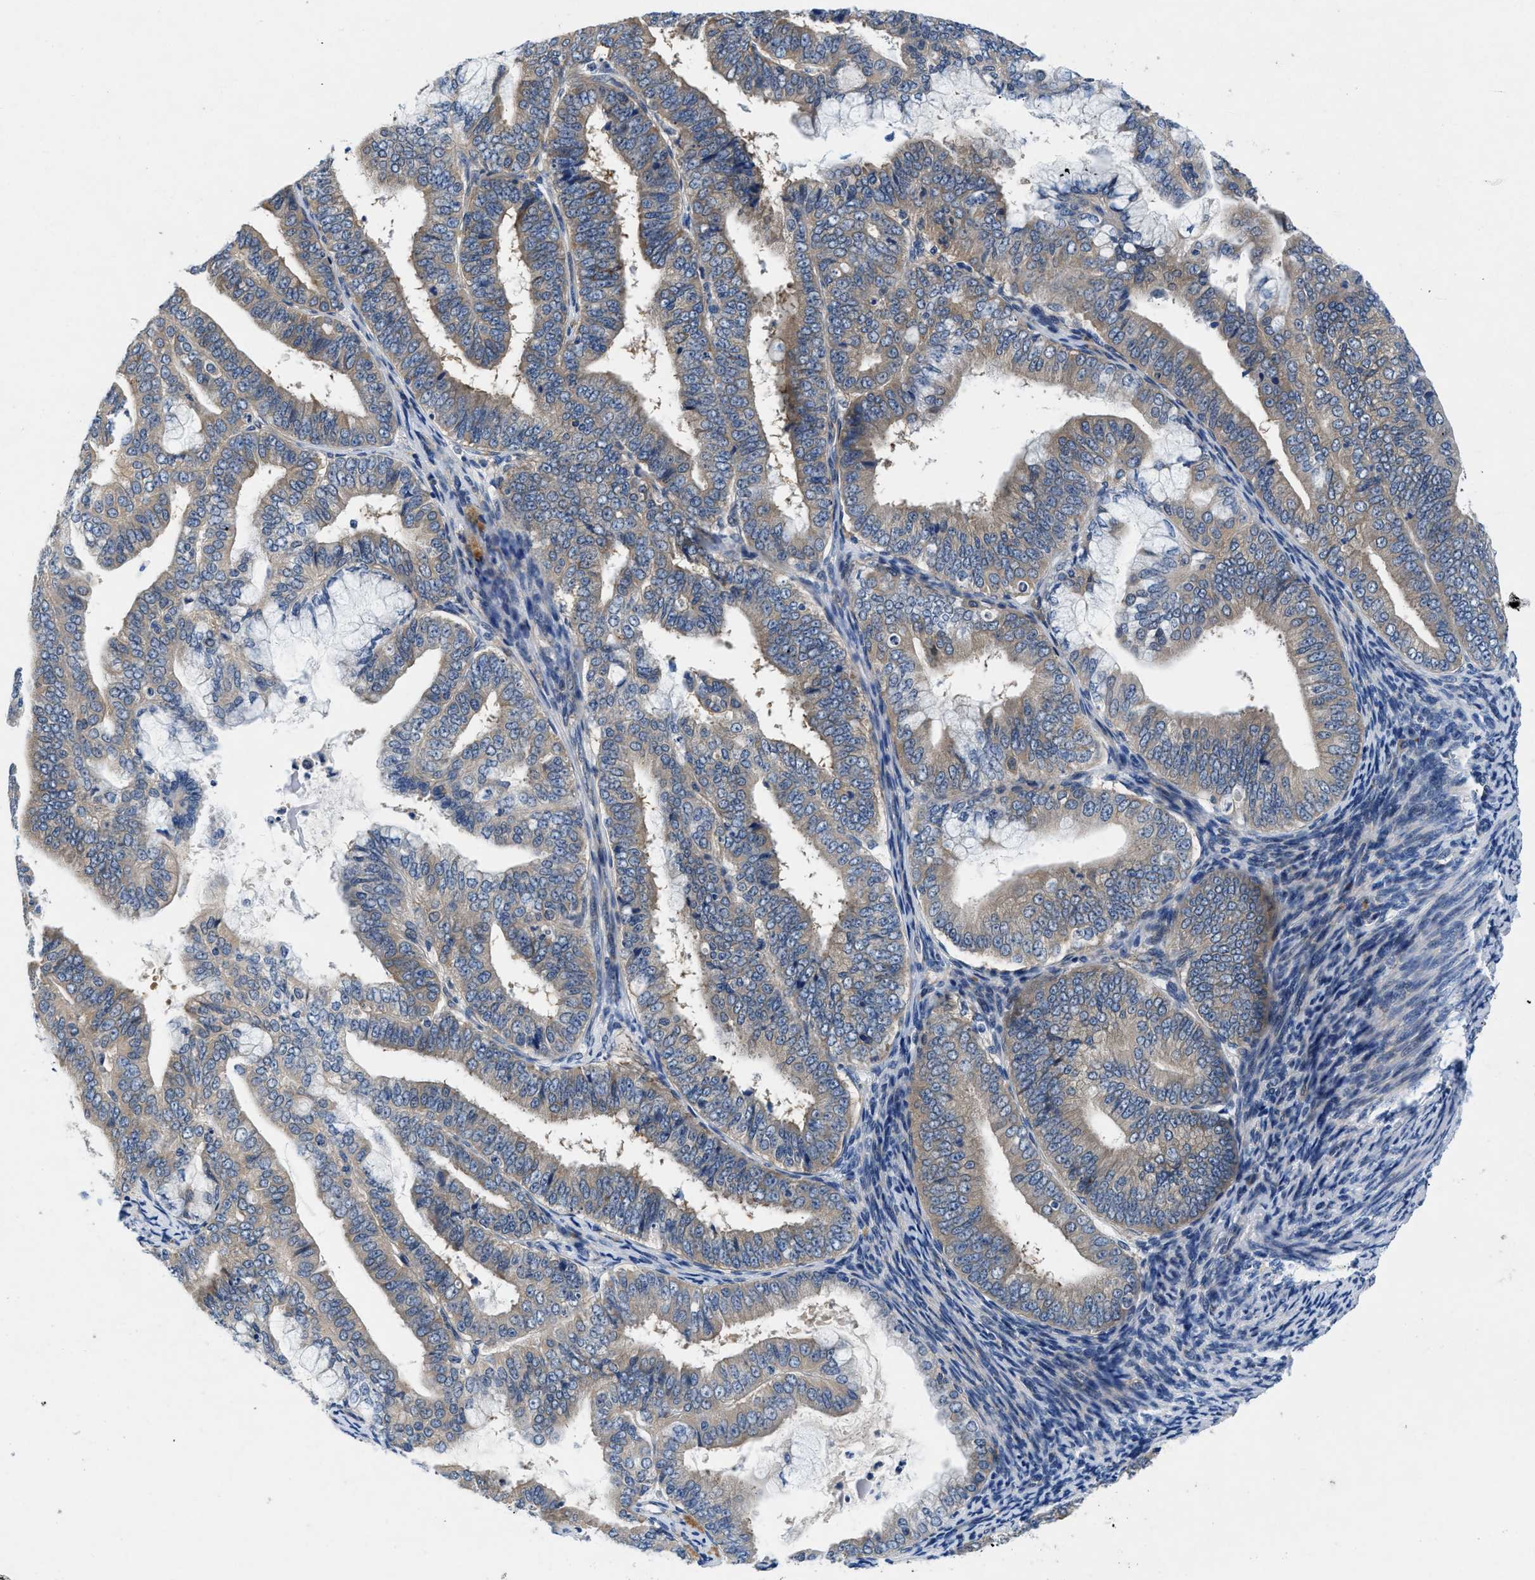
{"staining": {"intensity": "moderate", "quantity": "25%-75%", "location": "cytoplasmic/membranous"}, "tissue": "endometrial cancer", "cell_type": "Tumor cells", "image_type": "cancer", "snomed": [{"axis": "morphology", "description": "Adenocarcinoma, NOS"}, {"axis": "topography", "description": "Endometrium"}], "caption": "Endometrial adenocarcinoma was stained to show a protein in brown. There is medium levels of moderate cytoplasmic/membranous staining in approximately 25%-75% of tumor cells.", "gene": "COPS2", "patient": {"sex": "female", "age": 63}}